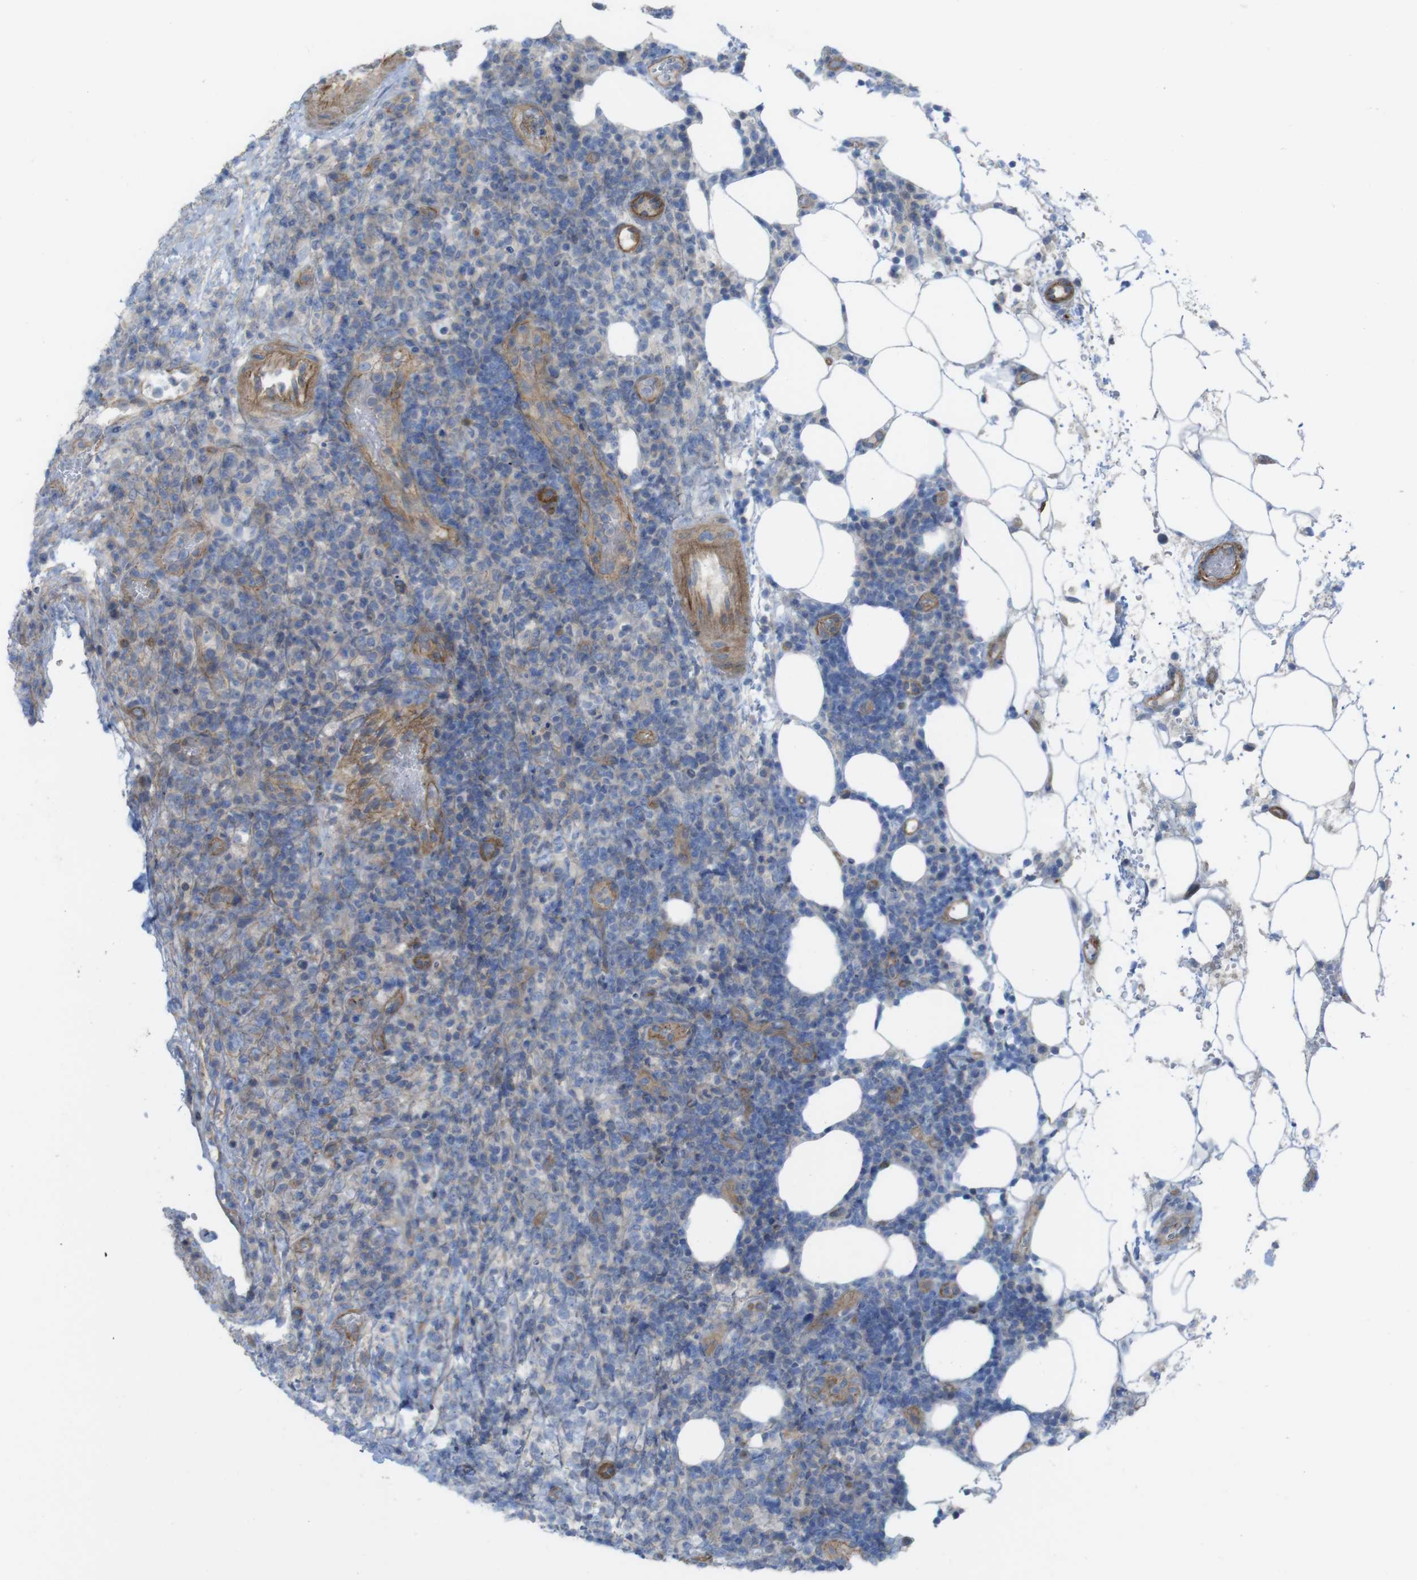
{"staining": {"intensity": "weak", "quantity": "25%-75%", "location": "cytoplasmic/membranous"}, "tissue": "lymphoma", "cell_type": "Tumor cells", "image_type": "cancer", "snomed": [{"axis": "morphology", "description": "Malignant lymphoma, non-Hodgkin's type, High grade"}, {"axis": "topography", "description": "Lymph node"}], "caption": "A high-resolution histopathology image shows IHC staining of malignant lymphoma, non-Hodgkin's type (high-grade), which displays weak cytoplasmic/membranous staining in about 25%-75% of tumor cells. (IHC, brightfield microscopy, high magnification).", "gene": "PREX2", "patient": {"sex": "female", "age": 76}}